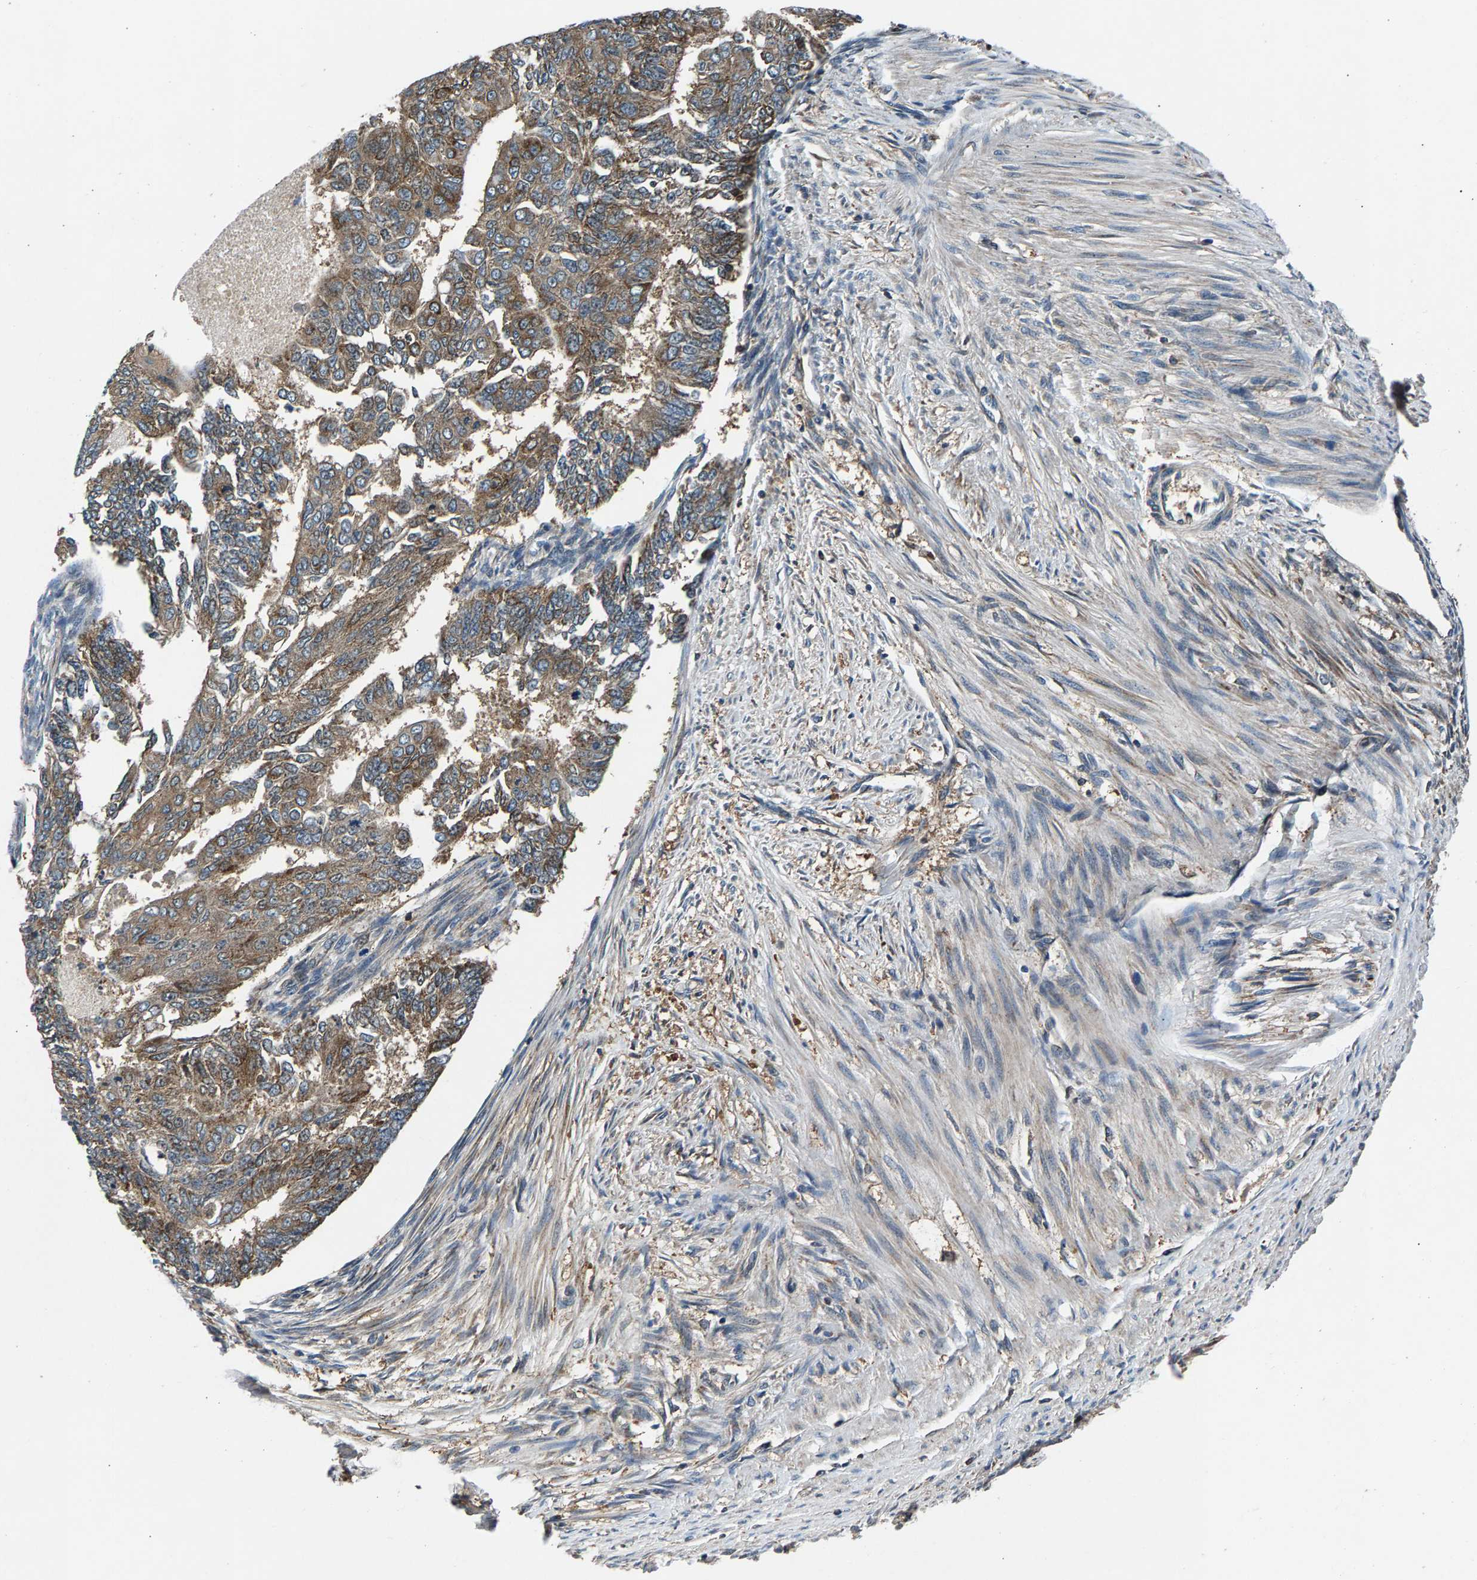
{"staining": {"intensity": "moderate", "quantity": ">75%", "location": "cytoplasmic/membranous"}, "tissue": "endometrial cancer", "cell_type": "Tumor cells", "image_type": "cancer", "snomed": [{"axis": "morphology", "description": "Adenocarcinoma, NOS"}, {"axis": "topography", "description": "Endometrium"}], "caption": "An immunohistochemistry photomicrograph of neoplastic tissue is shown. Protein staining in brown shows moderate cytoplasmic/membranous positivity in endometrial cancer (adenocarcinoma) within tumor cells.", "gene": "FAM78A", "patient": {"sex": "female", "age": 32}}